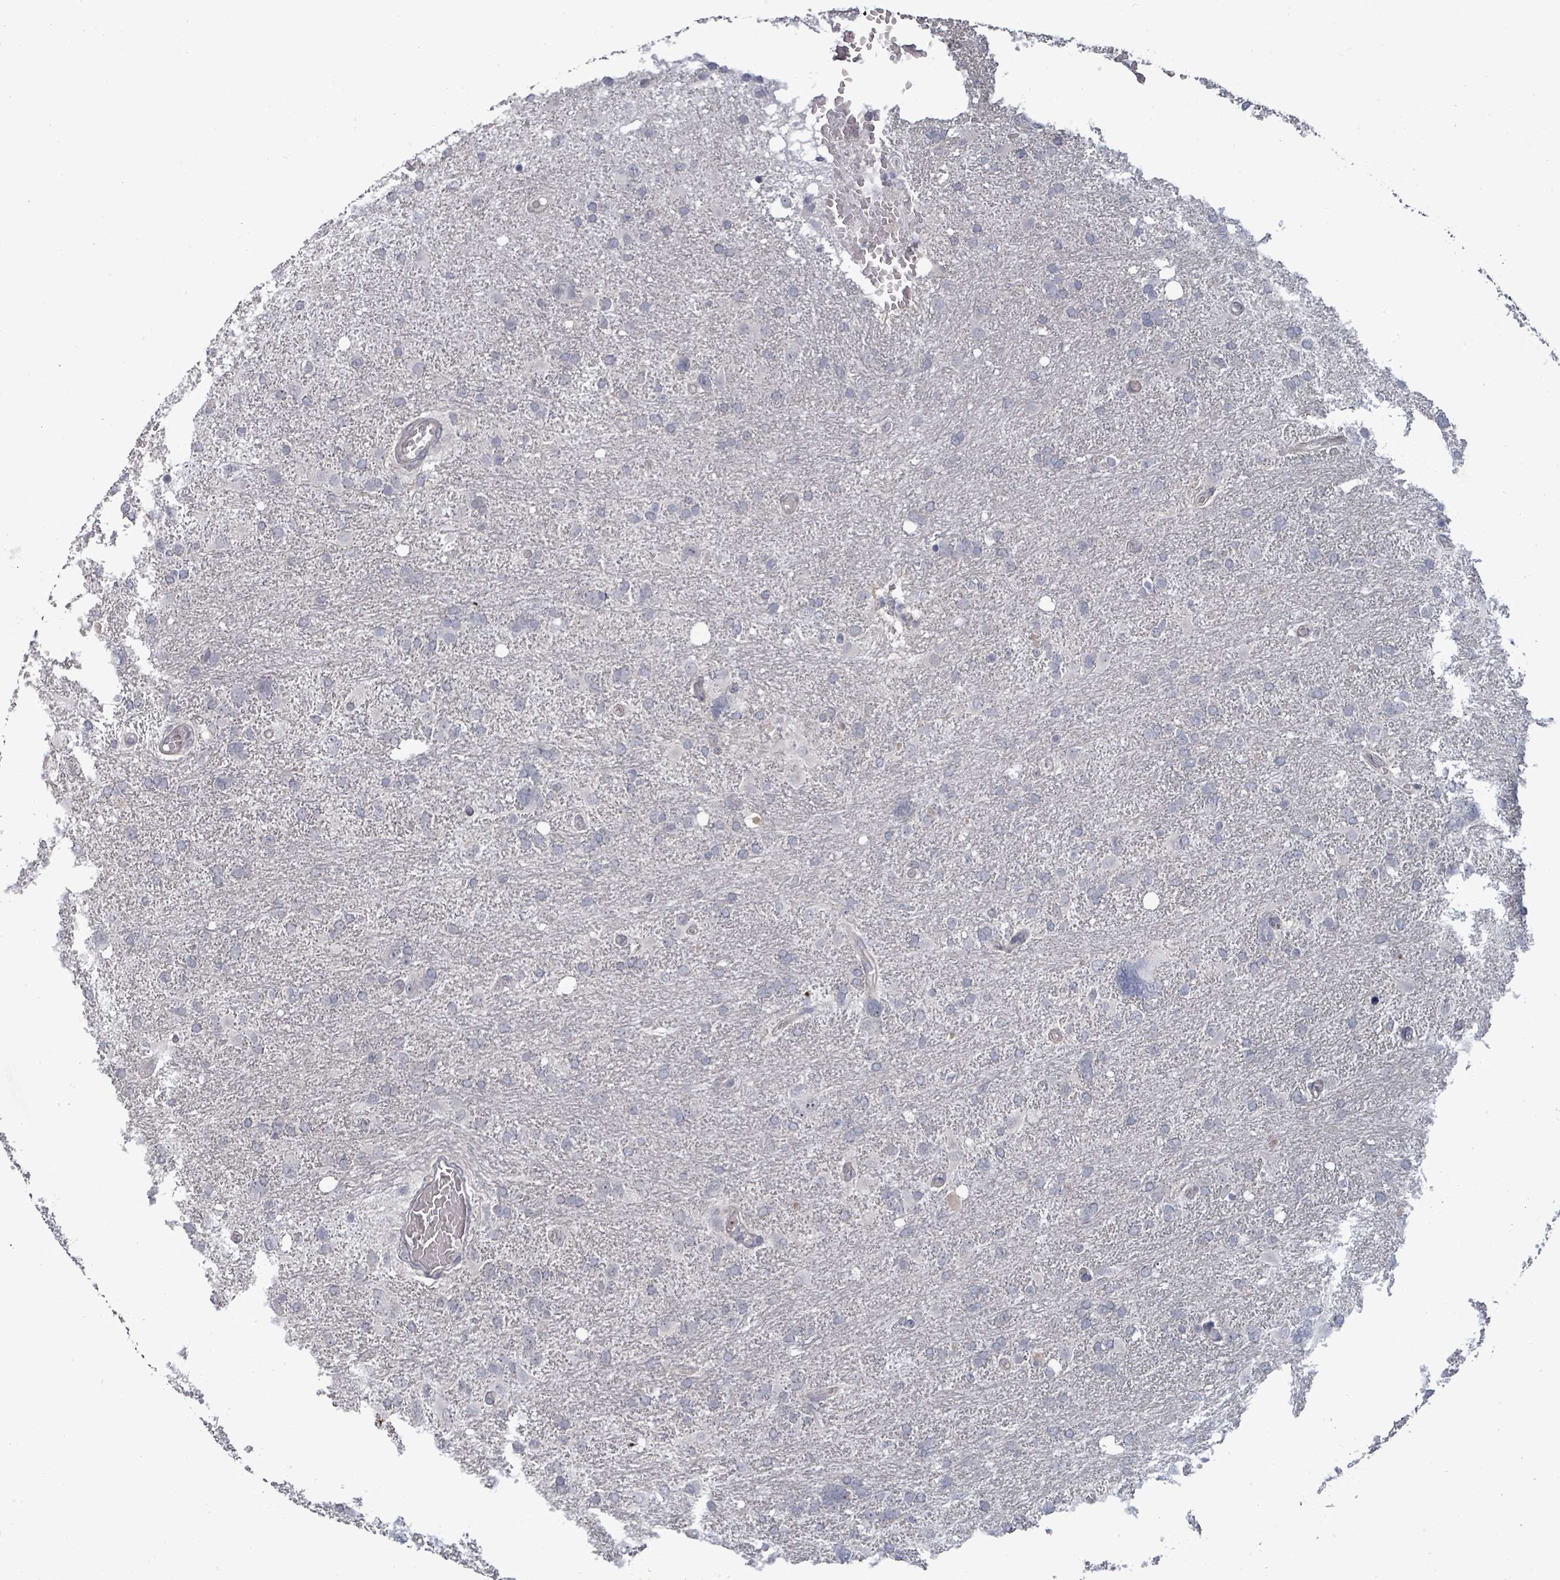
{"staining": {"intensity": "negative", "quantity": "none", "location": "none"}, "tissue": "glioma", "cell_type": "Tumor cells", "image_type": "cancer", "snomed": [{"axis": "morphology", "description": "Glioma, malignant, High grade"}, {"axis": "topography", "description": "Brain"}], "caption": "DAB immunohistochemical staining of glioma shows no significant expression in tumor cells. (Immunohistochemistry, brightfield microscopy, high magnification).", "gene": "ASB12", "patient": {"sex": "male", "age": 61}}